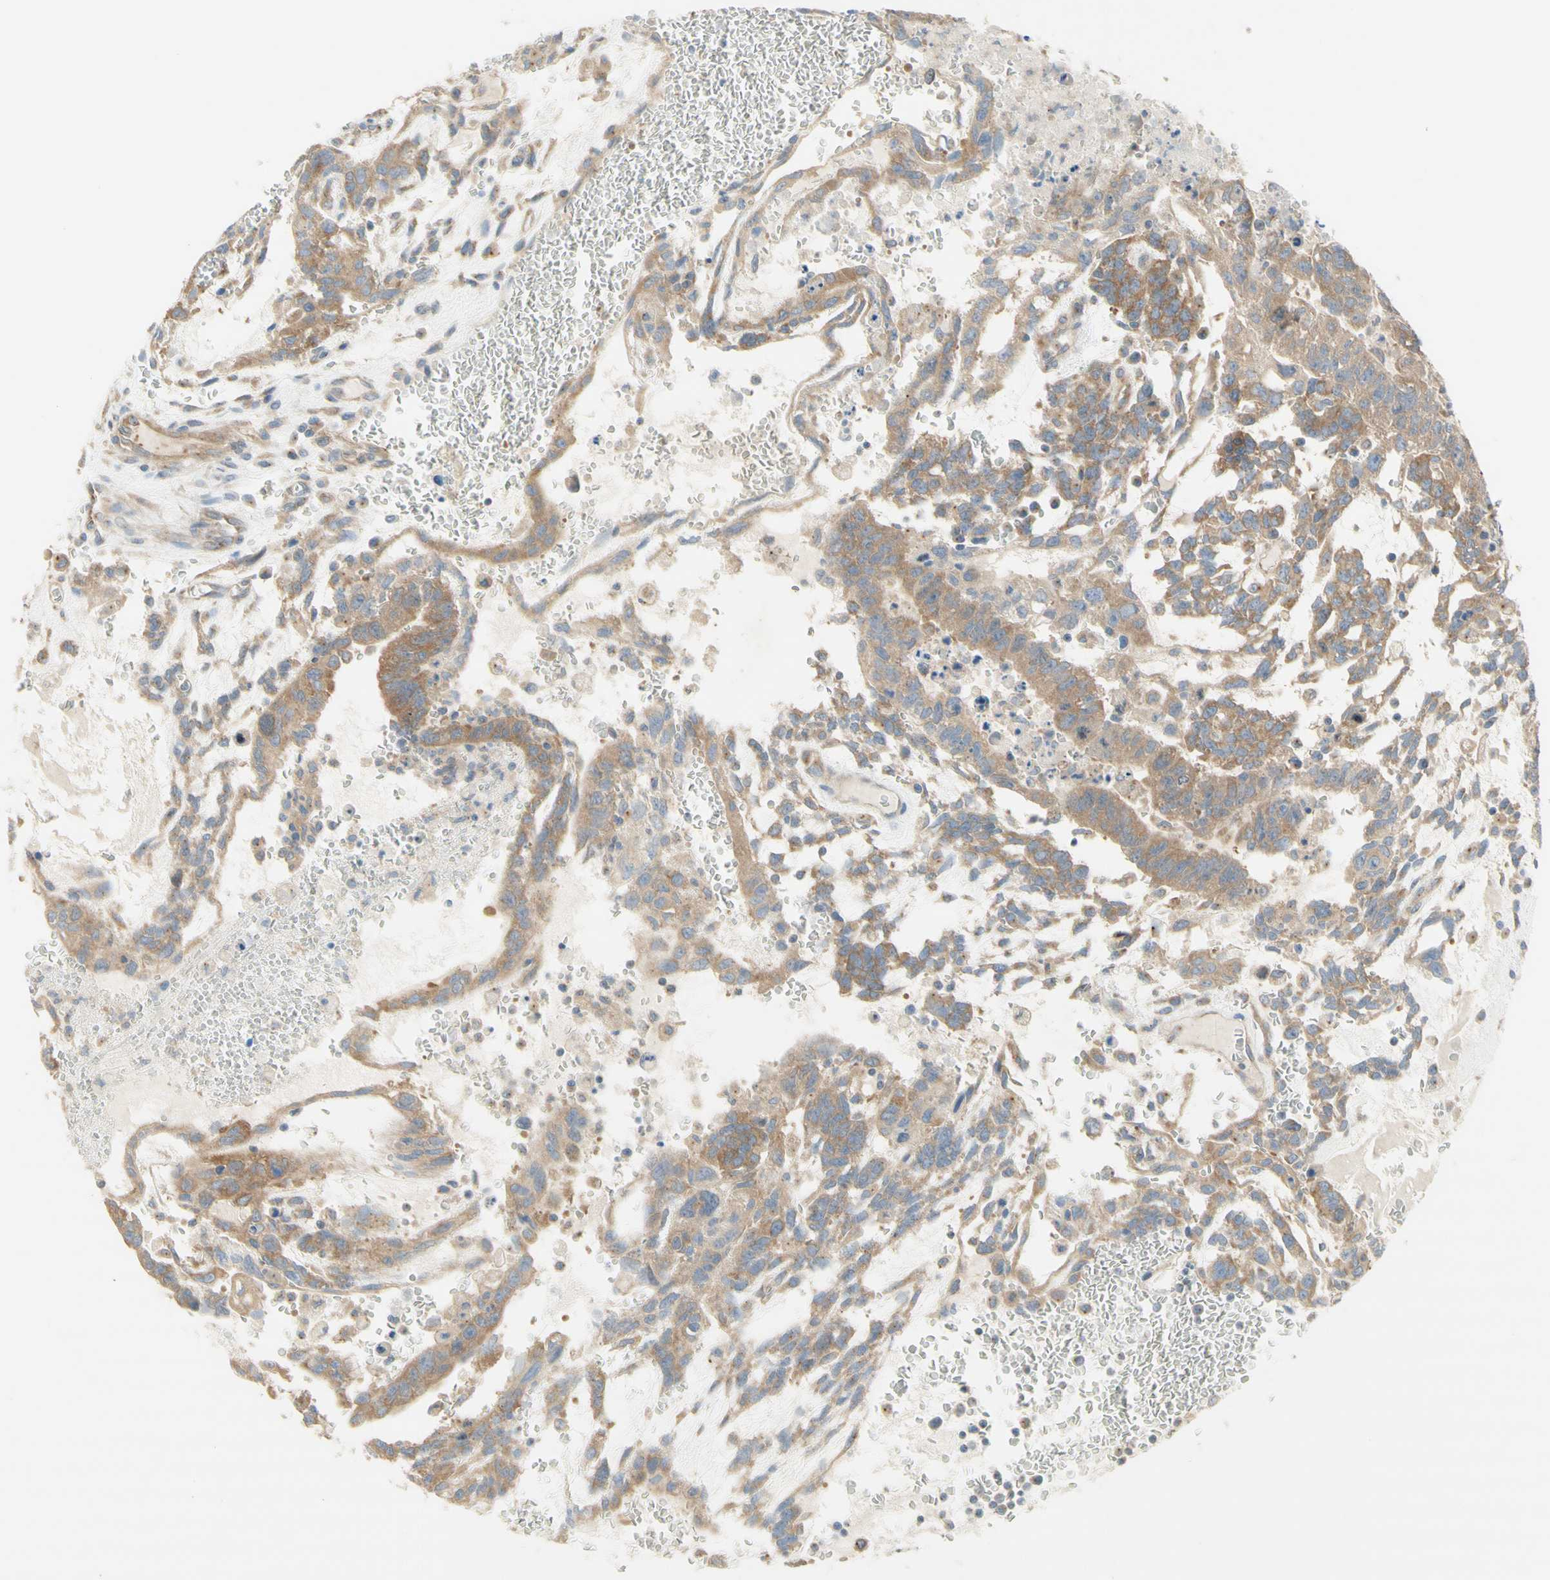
{"staining": {"intensity": "moderate", "quantity": ">75%", "location": "cytoplasmic/membranous"}, "tissue": "testis cancer", "cell_type": "Tumor cells", "image_type": "cancer", "snomed": [{"axis": "morphology", "description": "Seminoma, NOS"}, {"axis": "morphology", "description": "Carcinoma, Embryonal, NOS"}, {"axis": "topography", "description": "Testis"}], "caption": "A medium amount of moderate cytoplasmic/membranous expression is identified in about >75% of tumor cells in testis cancer tissue.", "gene": "DYNC1H1", "patient": {"sex": "male", "age": 52}}